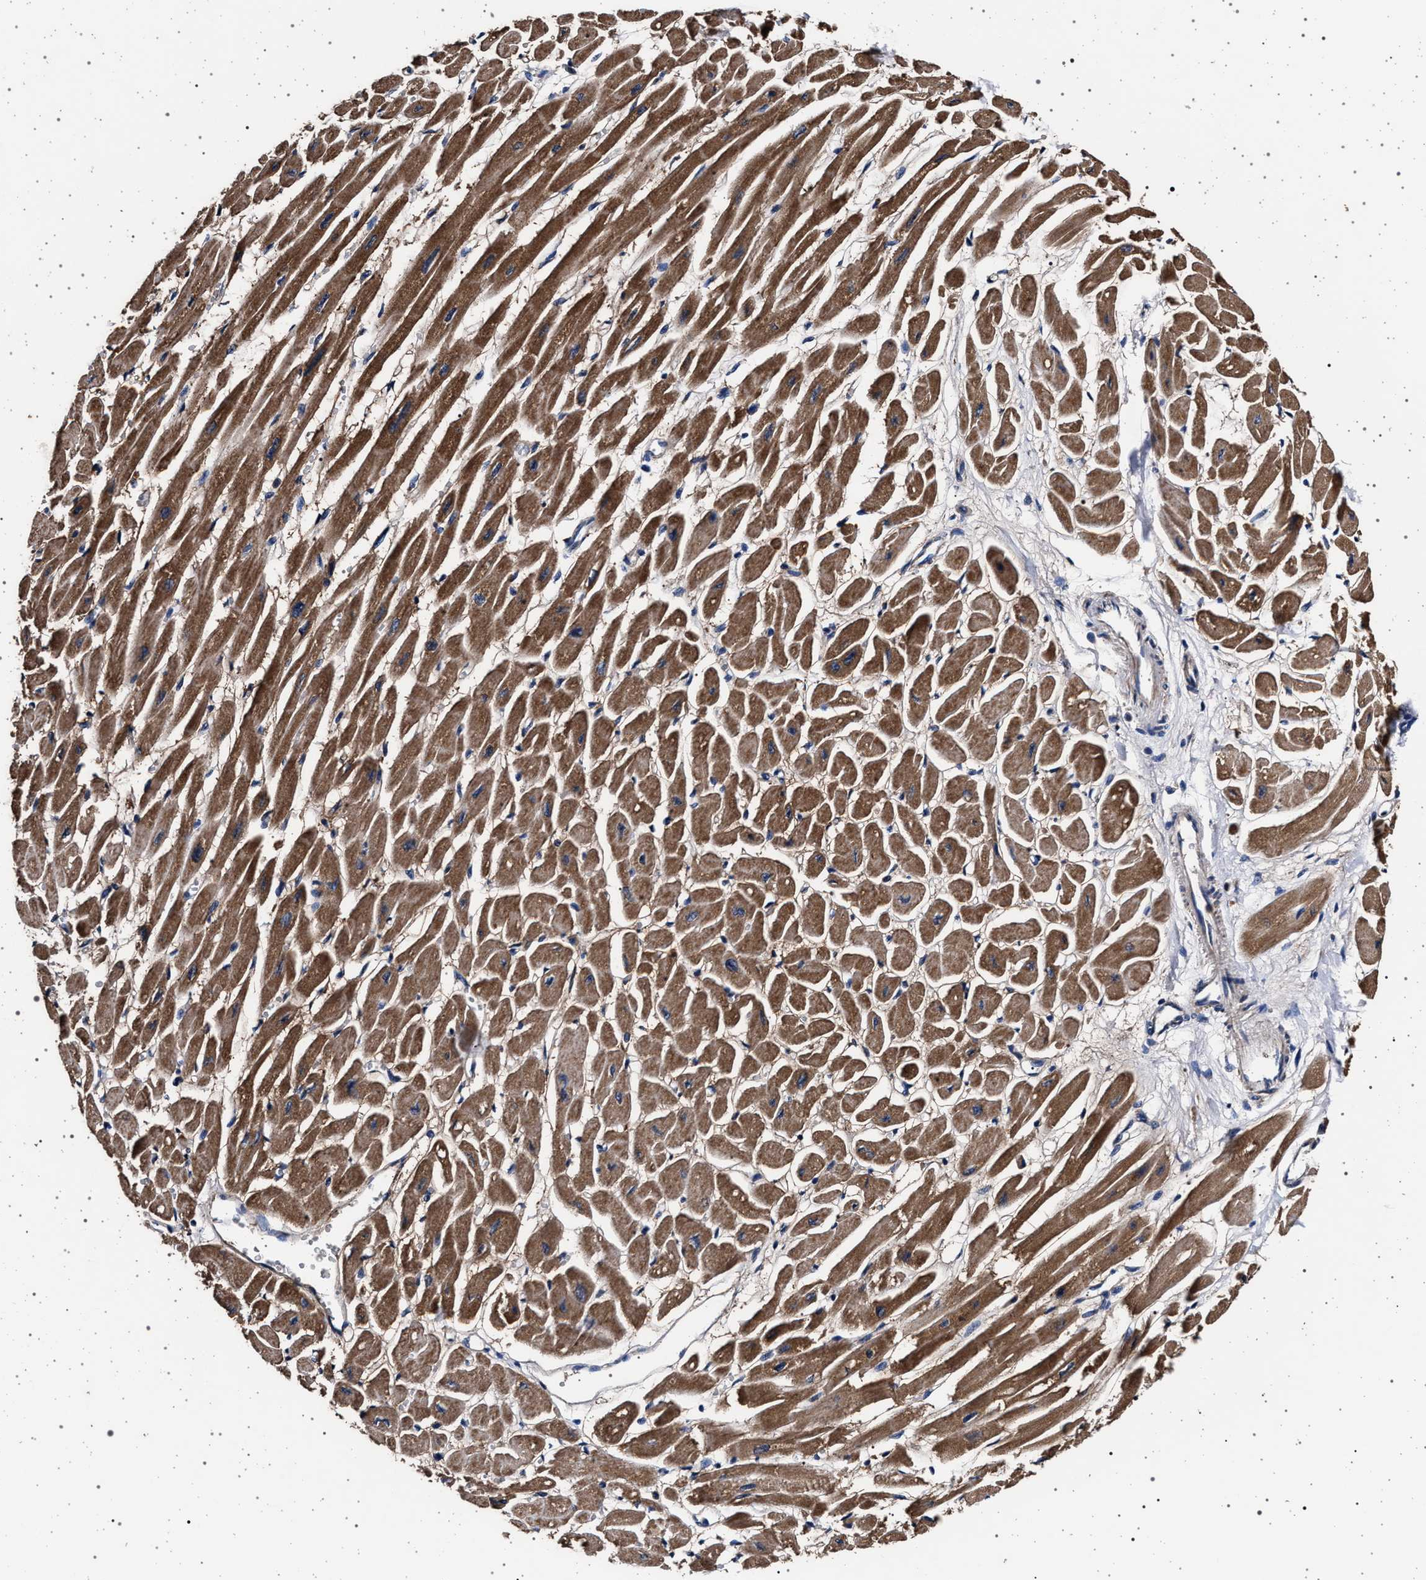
{"staining": {"intensity": "moderate", "quantity": ">75%", "location": "cytoplasmic/membranous"}, "tissue": "heart muscle", "cell_type": "Cardiomyocytes", "image_type": "normal", "snomed": [{"axis": "morphology", "description": "Normal tissue, NOS"}, {"axis": "topography", "description": "Heart"}], "caption": "Immunohistochemical staining of unremarkable human heart muscle demonstrates >75% levels of moderate cytoplasmic/membranous protein positivity in approximately >75% of cardiomyocytes.", "gene": "MAP3K2", "patient": {"sex": "female", "age": 54}}